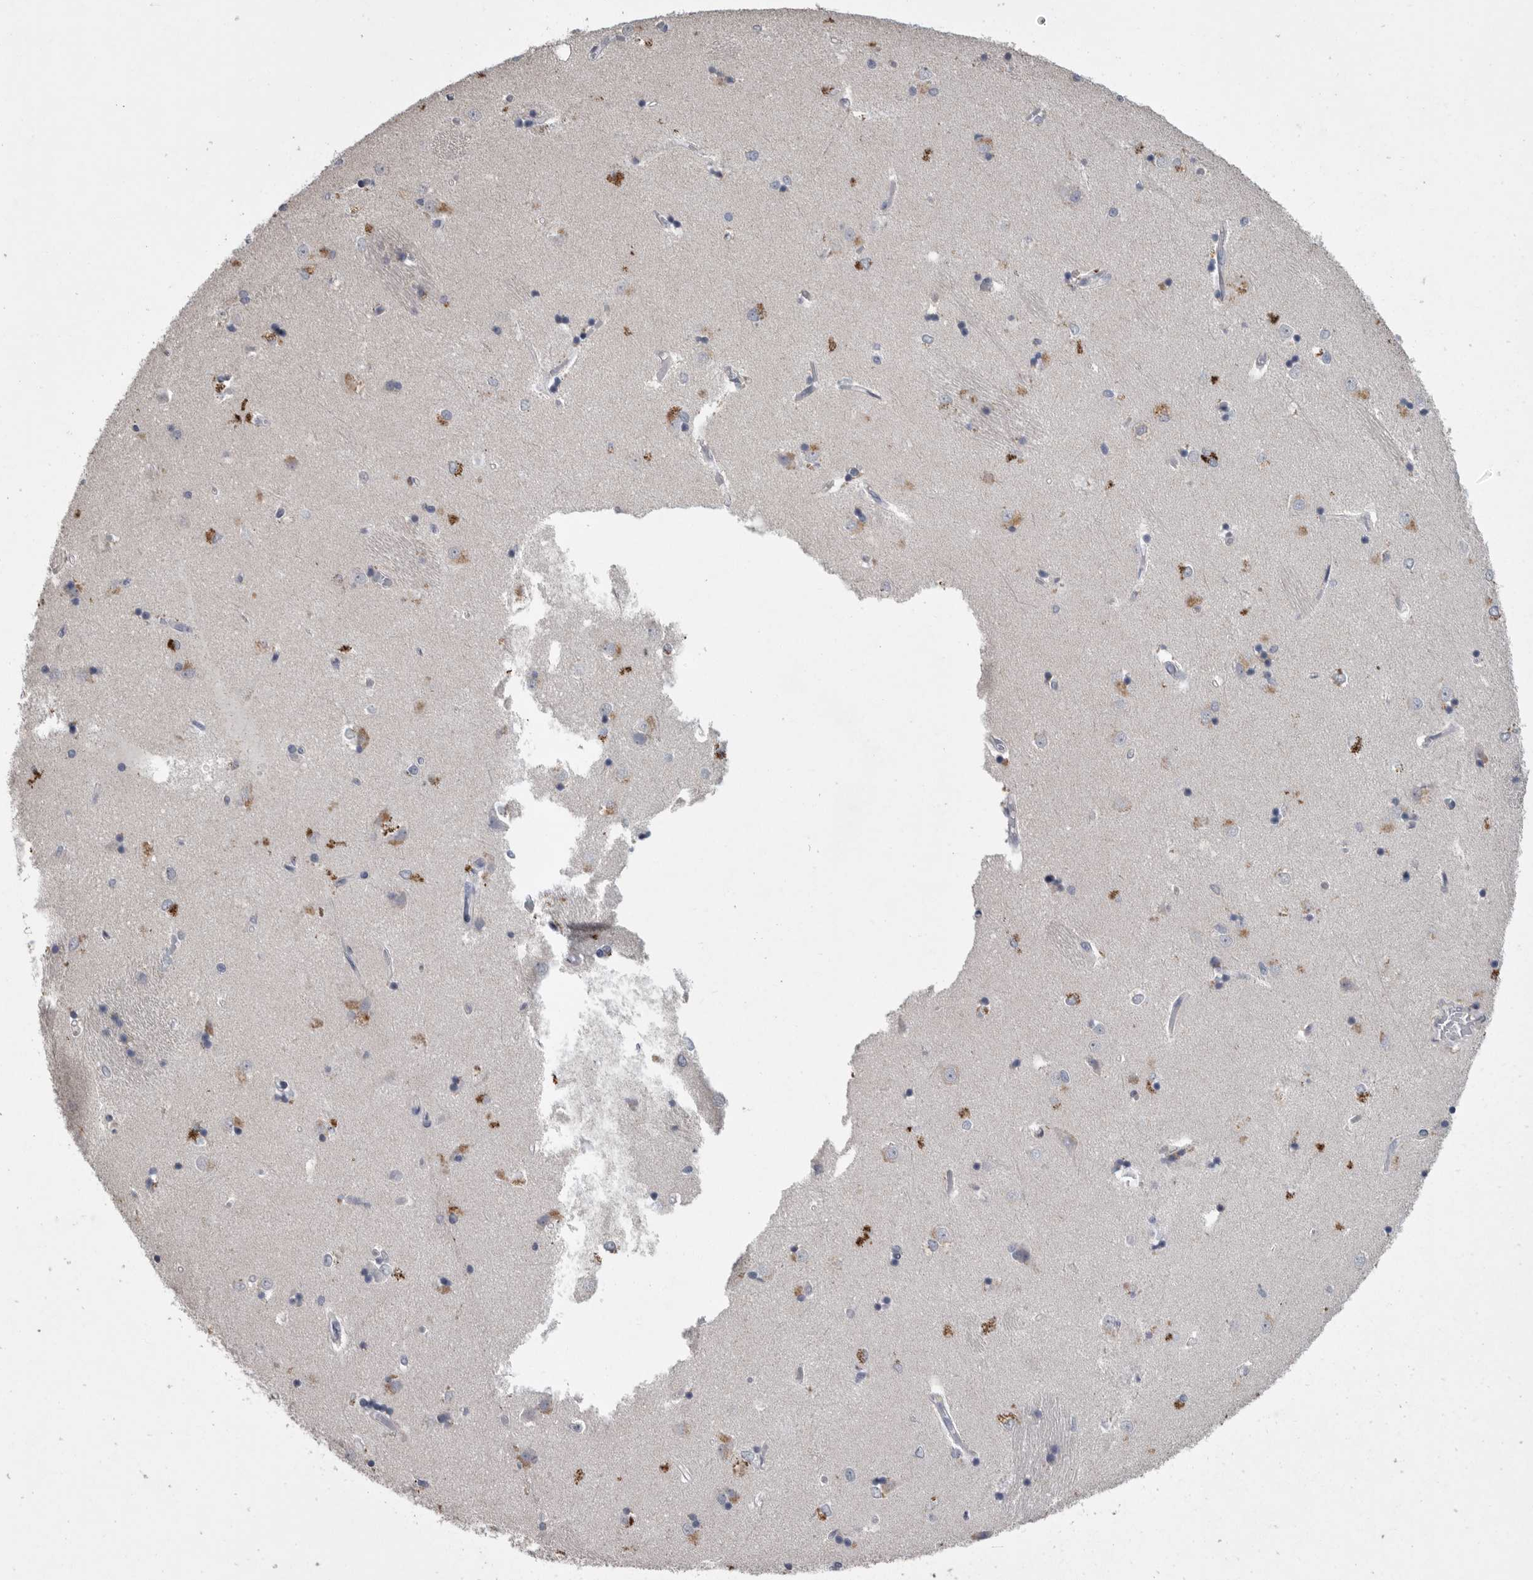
{"staining": {"intensity": "moderate", "quantity": "25%-75%", "location": "cytoplasmic/membranous"}, "tissue": "caudate", "cell_type": "Glial cells", "image_type": "normal", "snomed": [{"axis": "morphology", "description": "Normal tissue, NOS"}, {"axis": "topography", "description": "Lateral ventricle wall"}], "caption": "A high-resolution photomicrograph shows immunohistochemistry (IHC) staining of unremarkable caudate, which demonstrates moderate cytoplasmic/membranous positivity in approximately 25%-75% of glial cells. (DAB IHC with brightfield microscopy, high magnification).", "gene": "CRP", "patient": {"sex": "male", "age": 45}}